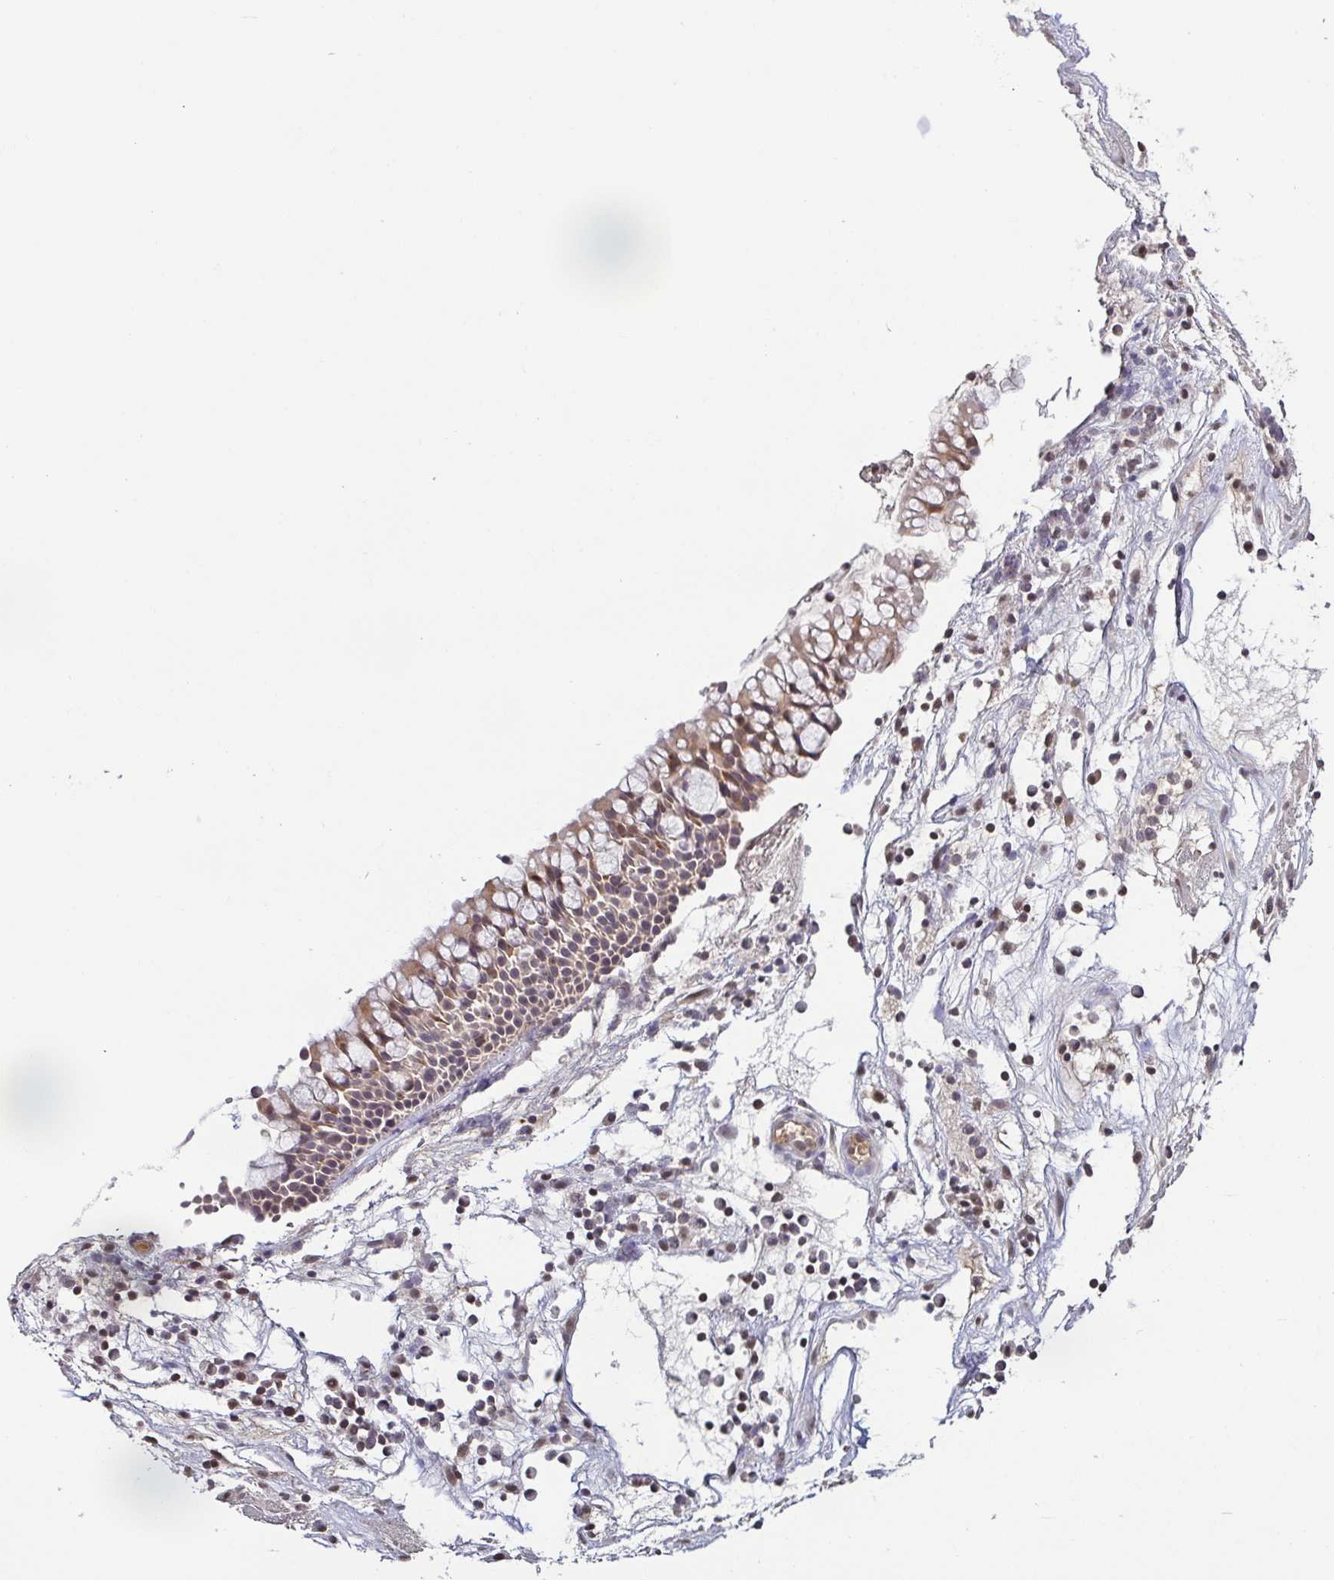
{"staining": {"intensity": "moderate", "quantity": ">75%", "location": "cytoplasmic/membranous,nuclear"}, "tissue": "nasopharynx", "cell_type": "Respiratory epithelial cells", "image_type": "normal", "snomed": [{"axis": "morphology", "description": "Normal tissue, NOS"}, {"axis": "topography", "description": "Nasopharynx"}], "caption": "Immunohistochemistry image of benign nasopharynx: human nasopharynx stained using immunohistochemistry demonstrates medium levels of moderate protein expression localized specifically in the cytoplasmic/membranous,nuclear of respiratory epithelial cells, appearing as a cytoplasmic/membranous,nuclear brown color.", "gene": "PSMB9", "patient": {"sex": "male", "age": 56}}